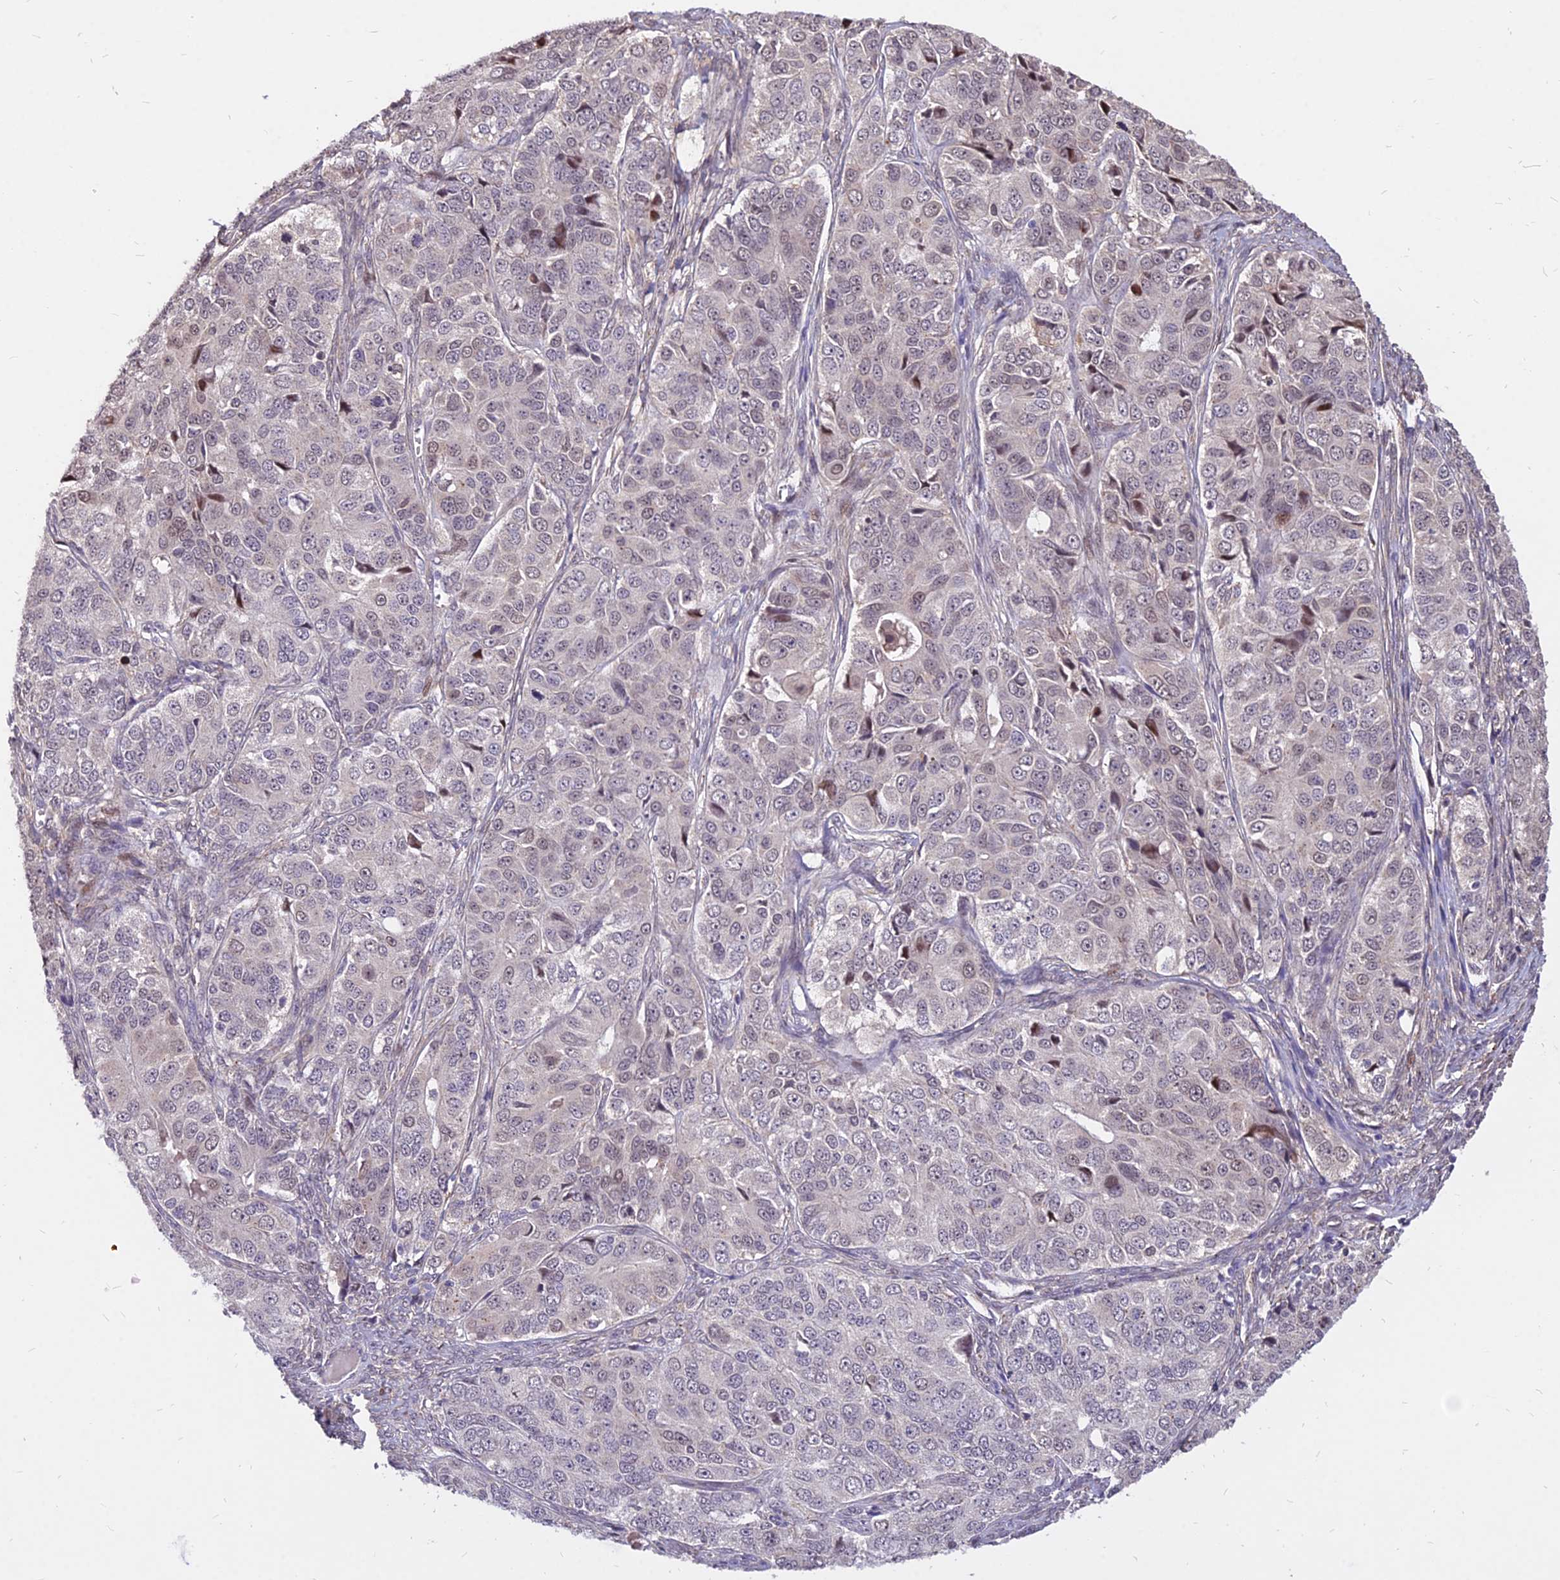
{"staining": {"intensity": "negative", "quantity": "none", "location": "none"}, "tissue": "ovarian cancer", "cell_type": "Tumor cells", "image_type": "cancer", "snomed": [{"axis": "morphology", "description": "Carcinoma, endometroid"}, {"axis": "topography", "description": "Ovary"}], "caption": "IHC of human ovarian cancer demonstrates no positivity in tumor cells.", "gene": "C11orf68", "patient": {"sex": "female", "age": 51}}